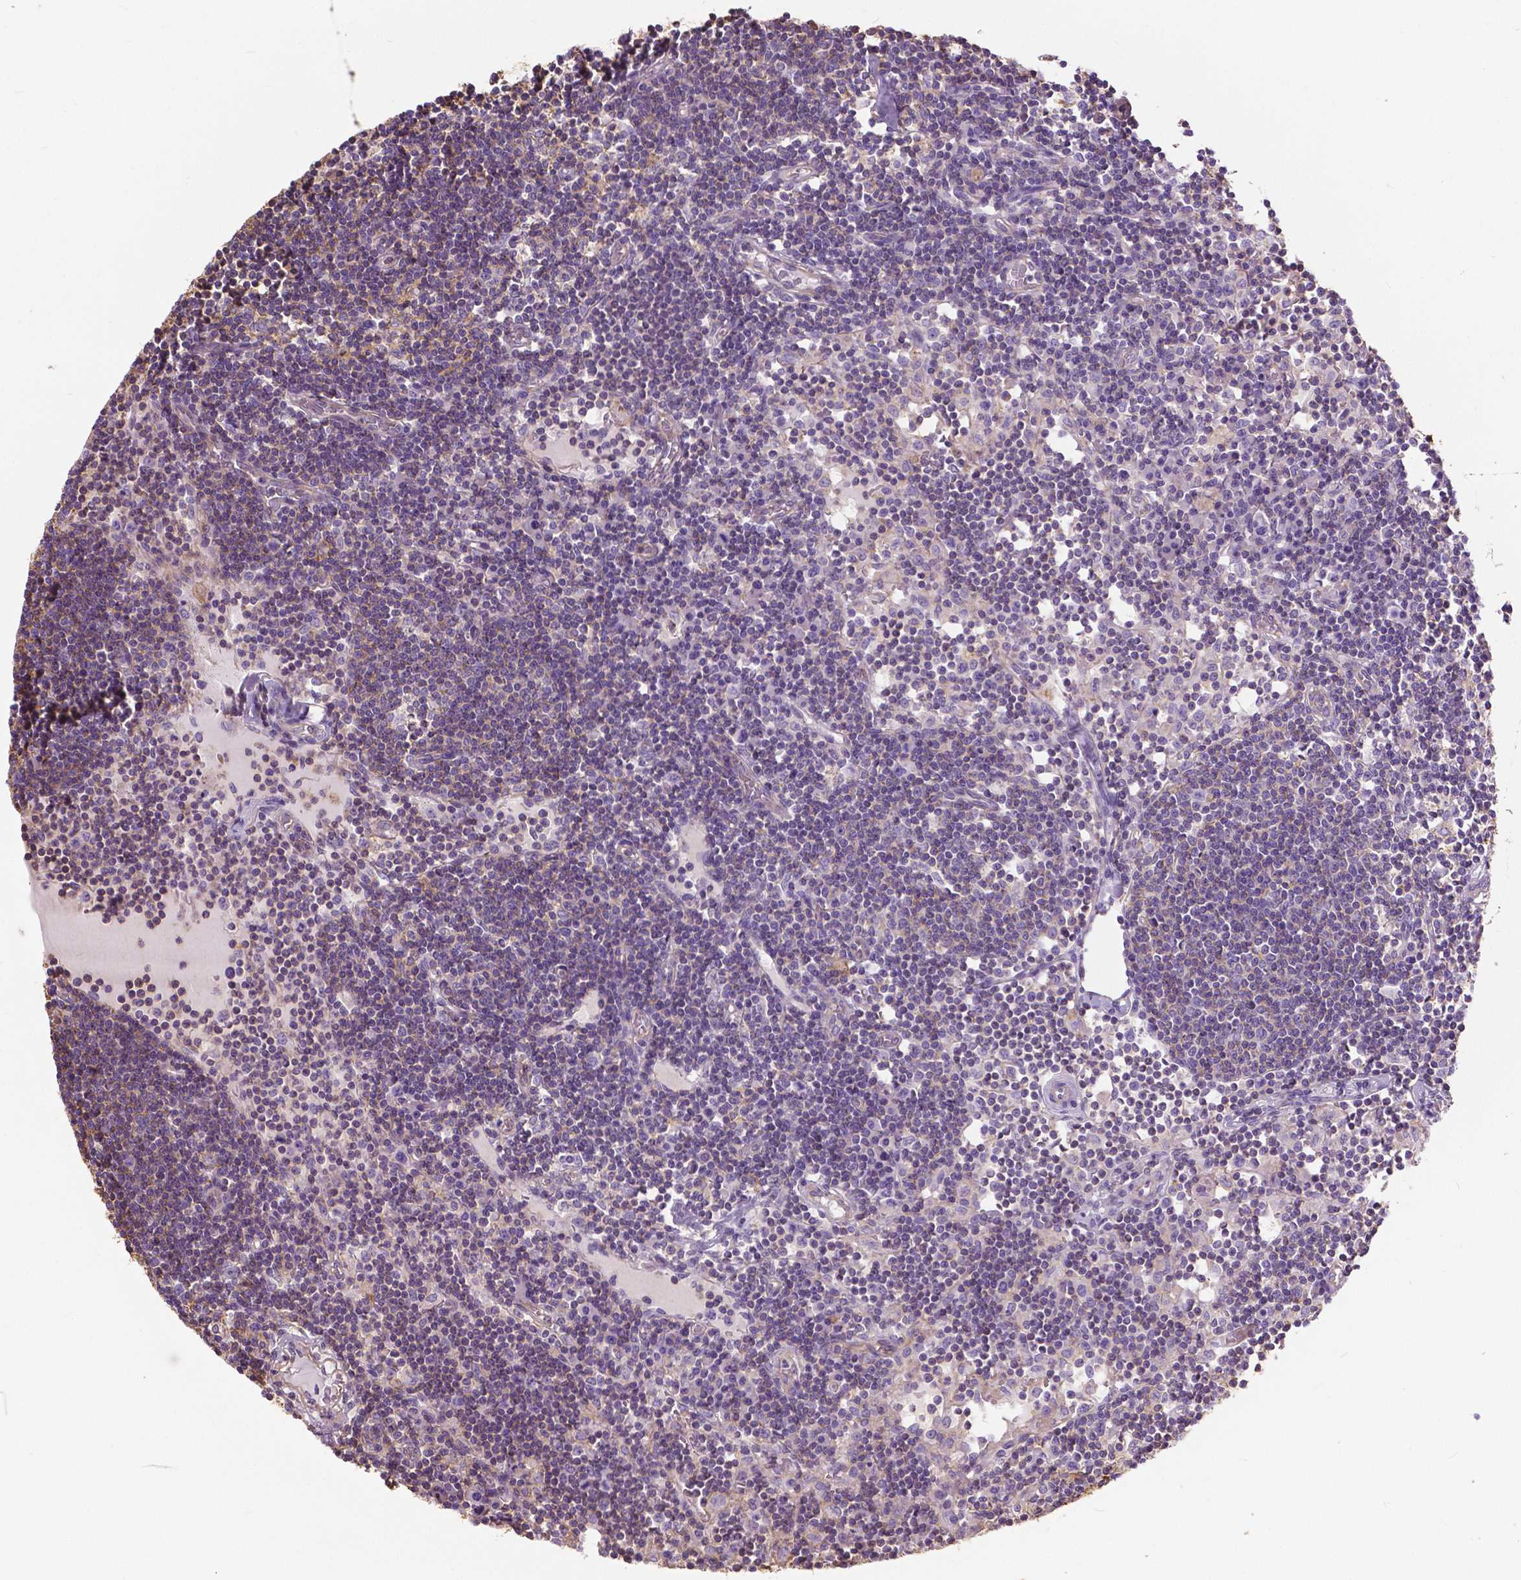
{"staining": {"intensity": "negative", "quantity": "none", "location": "none"}, "tissue": "lymph node", "cell_type": "Germinal center cells", "image_type": "normal", "snomed": [{"axis": "morphology", "description": "Normal tissue, NOS"}, {"axis": "topography", "description": "Lymph node"}], "caption": "IHC histopathology image of unremarkable human lymph node stained for a protein (brown), which displays no staining in germinal center cells. Brightfield microscopy of IHC stained with DAB (3,3'-diaminobenzidine) (brown) and hematoxylin (blue), captured at high magnification.", "gene": "ANXA13", "patient": {"sex": "female", "age": 72}}